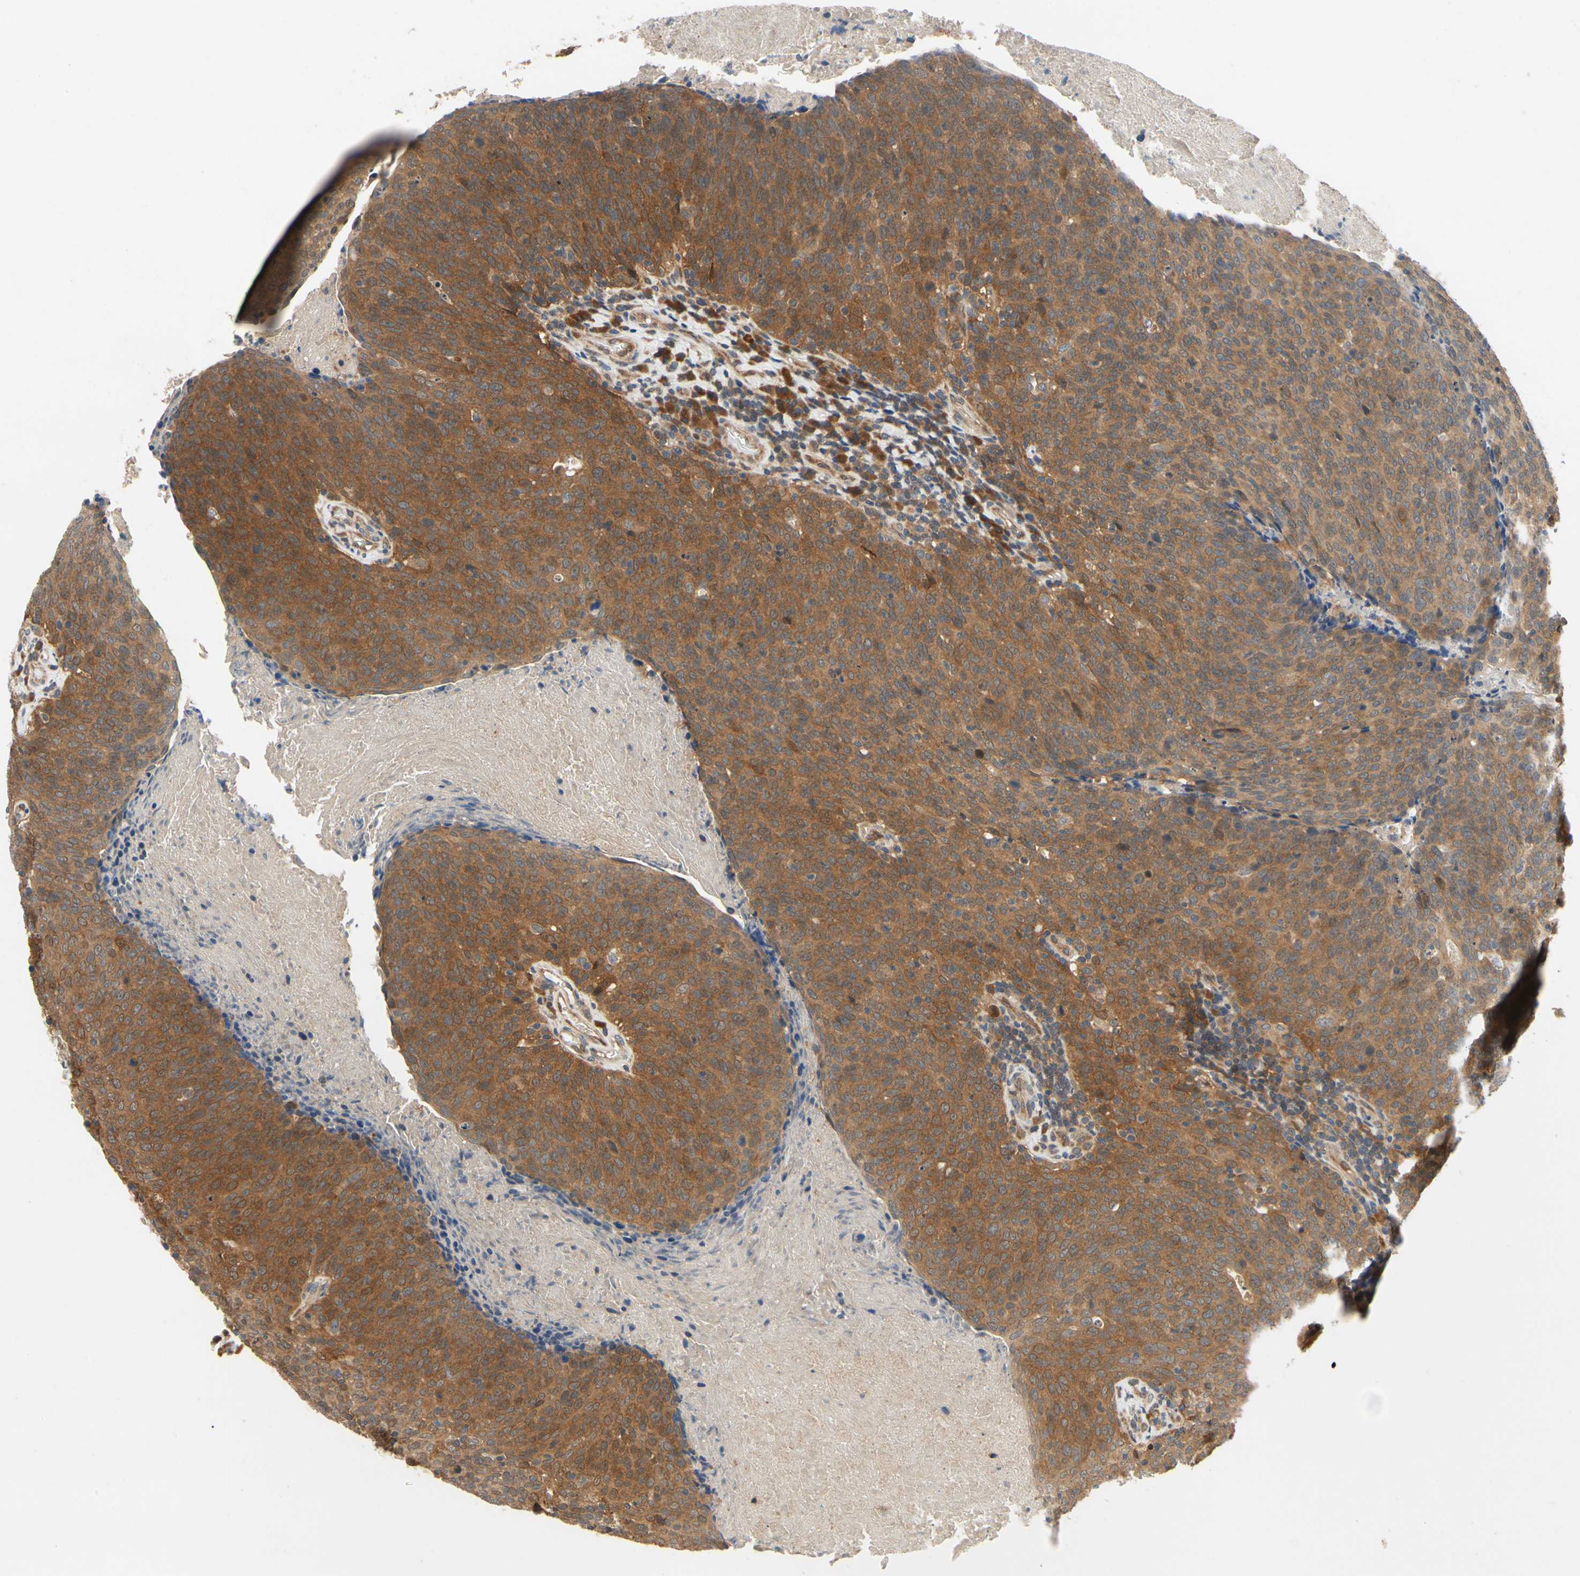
{"staining": {"intensity": "strong", "quantity": ">75%", "location": "cytoplasmic/membranous"}, "tissue": "head and neck cancer", "cell_type": "Tumor cells", "image_type": "cancer", "snomed": [{"axis": "morphology", "description": "Squamous cell carcinoma, NOS"}, {"axis": "morphology", "description": "Squamous cell carcinoma, metastatic, NOS"}, {"axis": "topography", "description": "Lymph node"}, {"axis": "topography", "description": "Head-Neck"}], "caption": "High-magnification brightfield microscopy of head and neck cancer stained with DAB (3,3'-diaminobenzidine) (brown) and counterstained with hematoxylin (blue). tumor cells exhibit strong cytoplasmic/membranous positivity is seen in approximately>75% of cells. (DAB = brown stain, brightfield microscopy at high magnification).", "gene": "TDRP", "patient": {"sex": "male", "age": 62}}